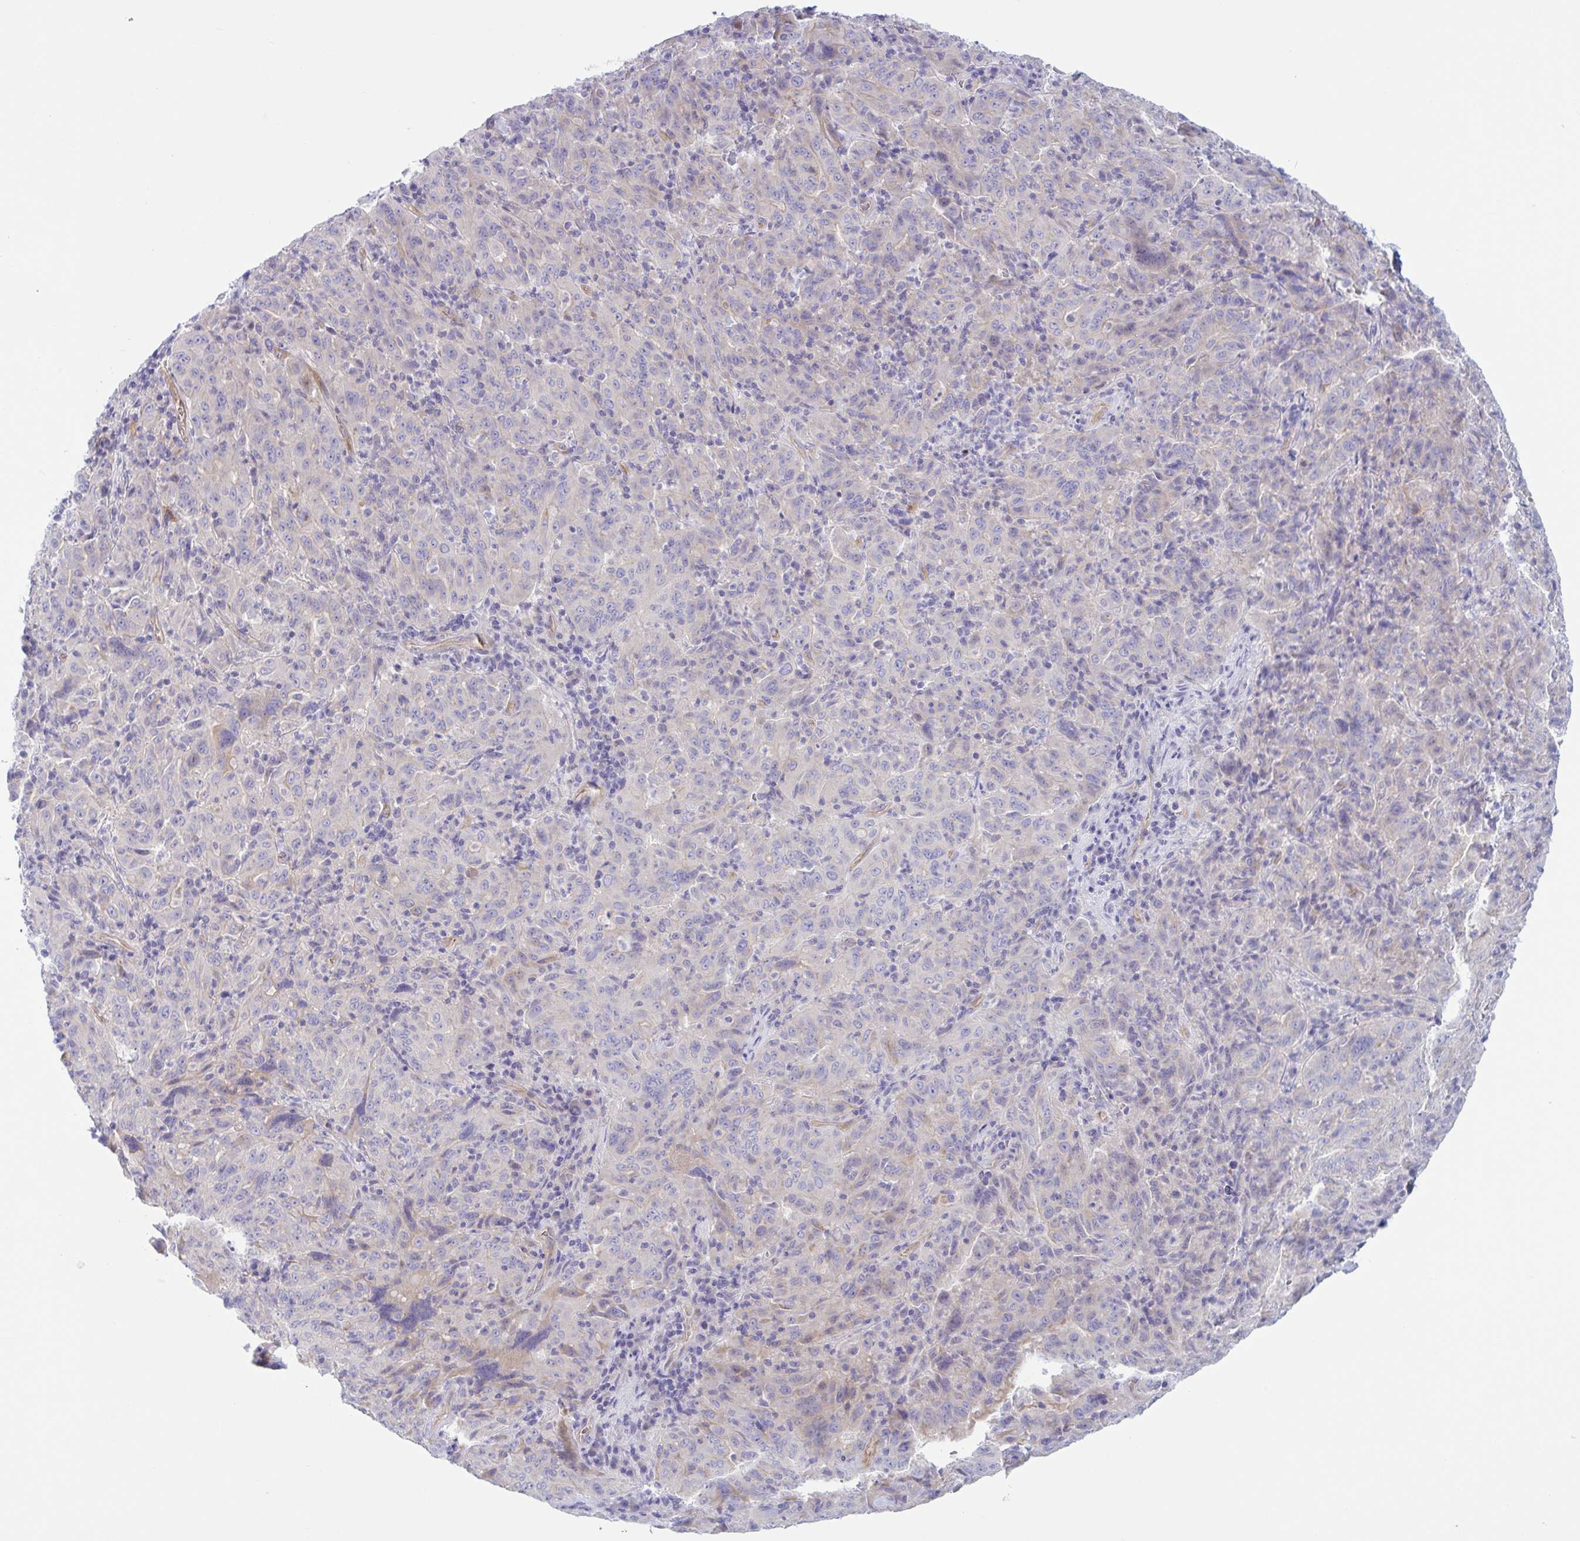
{"staining": {"intensity": "weak", "quantity": "<25%", "location": "cytoplasmic/membranous"}, "tissue": "pancreatic cancer", "cell_type": "Tumor cells", "image_type": "cancer", "snomed": [{"axis": "morphology", "description": "Adenocarcinoma, NOS"}, {"axis": "topography", "description": "Pancreas"}], "caption": "IHC image of neoplastic tissue: human pancreatic adenocarcinoma stained with DAB (3,3'-diaminobenzidine) displays no significant protein positivity in tumor cells. (IHC, brightfield microscopy, high magnification).", "gene": "TNNI2", "patient": {"sex": "male", "age": 63}}